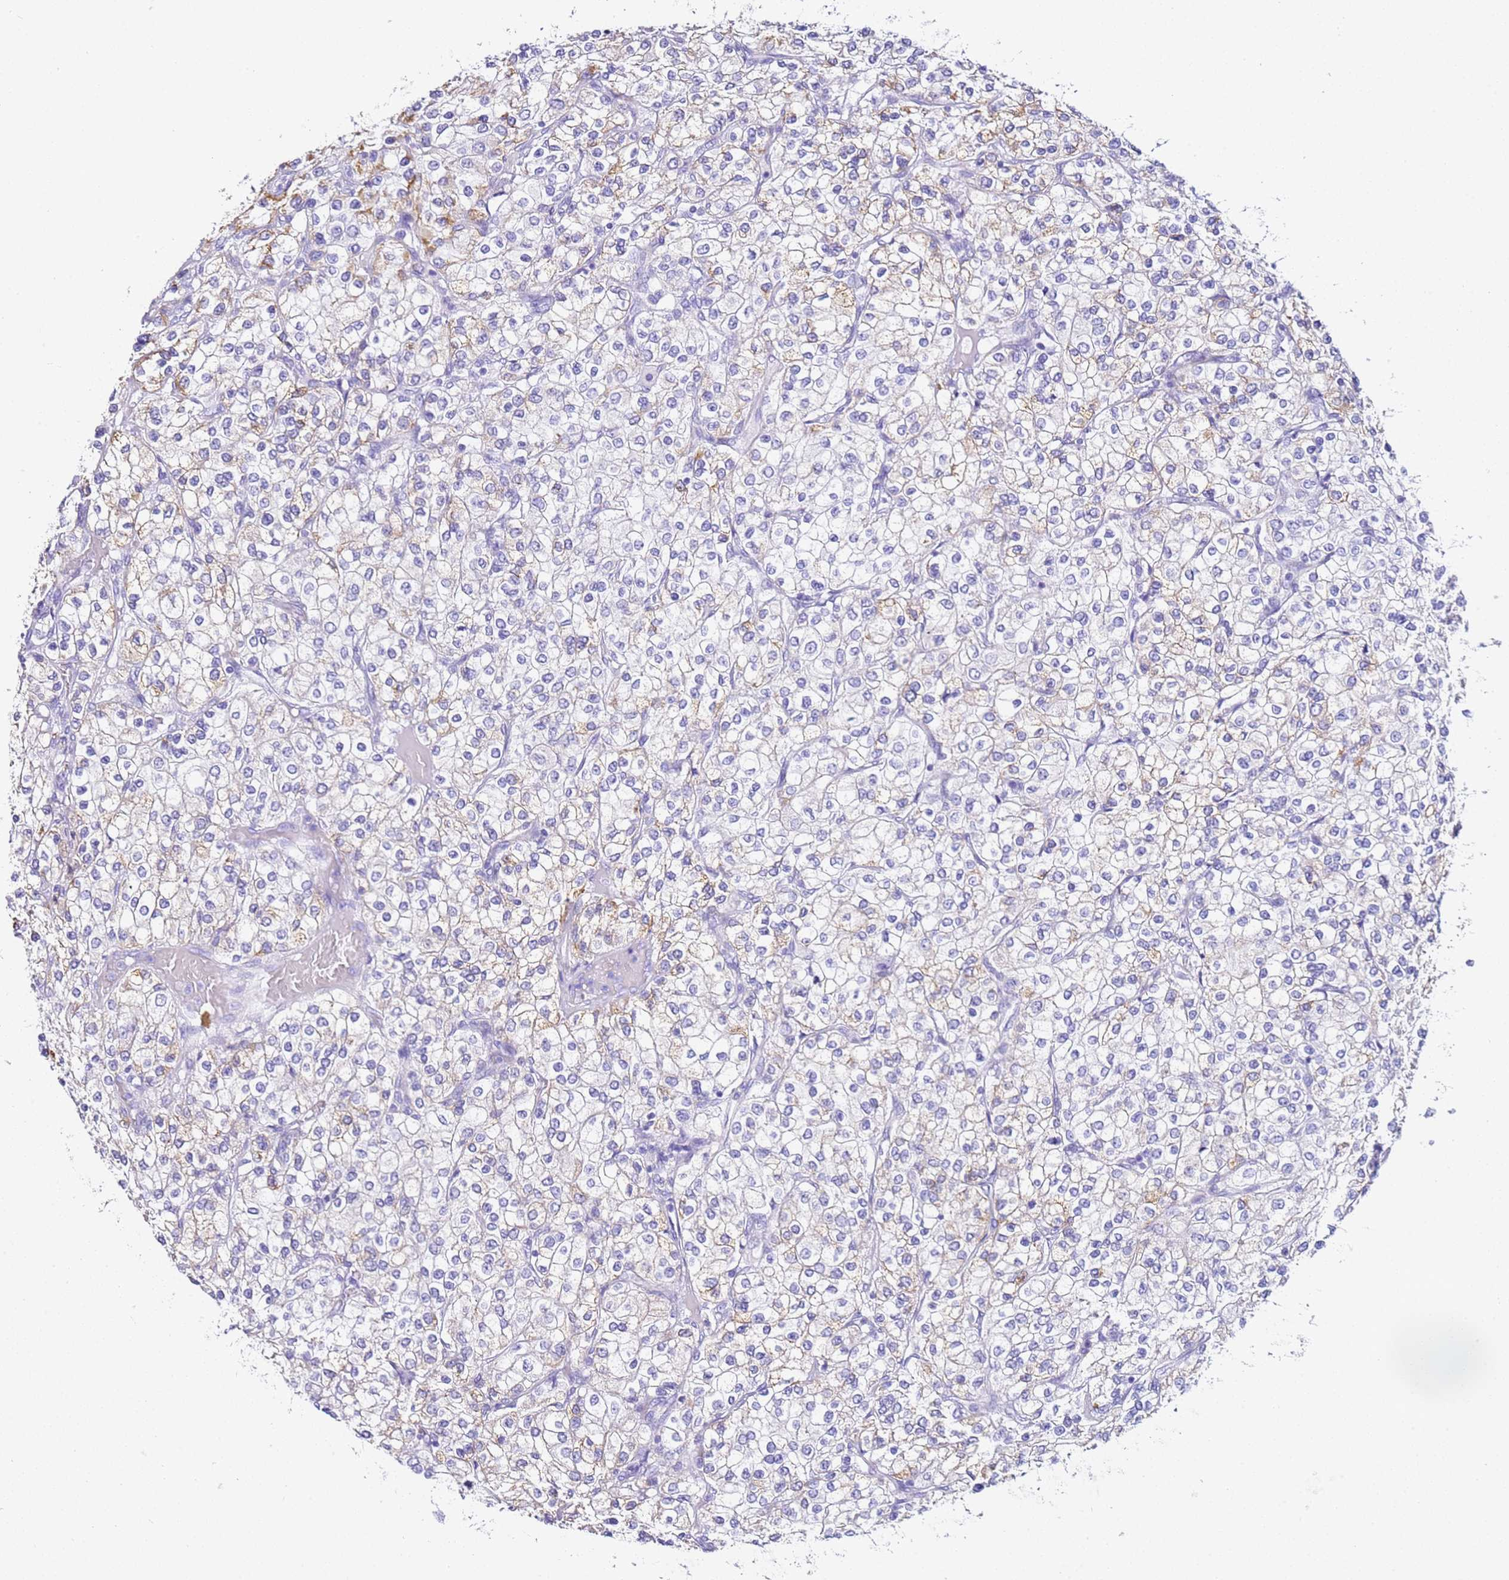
{"staining": {"intensity": "moderate", "quantity": "<25%", "location": "cytoplasmic/membranous"}, "tissue": "renal cancer", "cell_type": "Tumor cells", "image_type": "cancer", "snomed": [{"axis": "morphology", "description": "Adenocarcinoma, NOS"}, {"axis": "topography", "description": "Kidney"}], "caption": "Renal adenocarcinoma tissue shows moderate cytoplasmic/membranous positivity in about <25% of tumor cells", "gene": "PTBP2", "patient": {"sex": "male", "age": 80}}